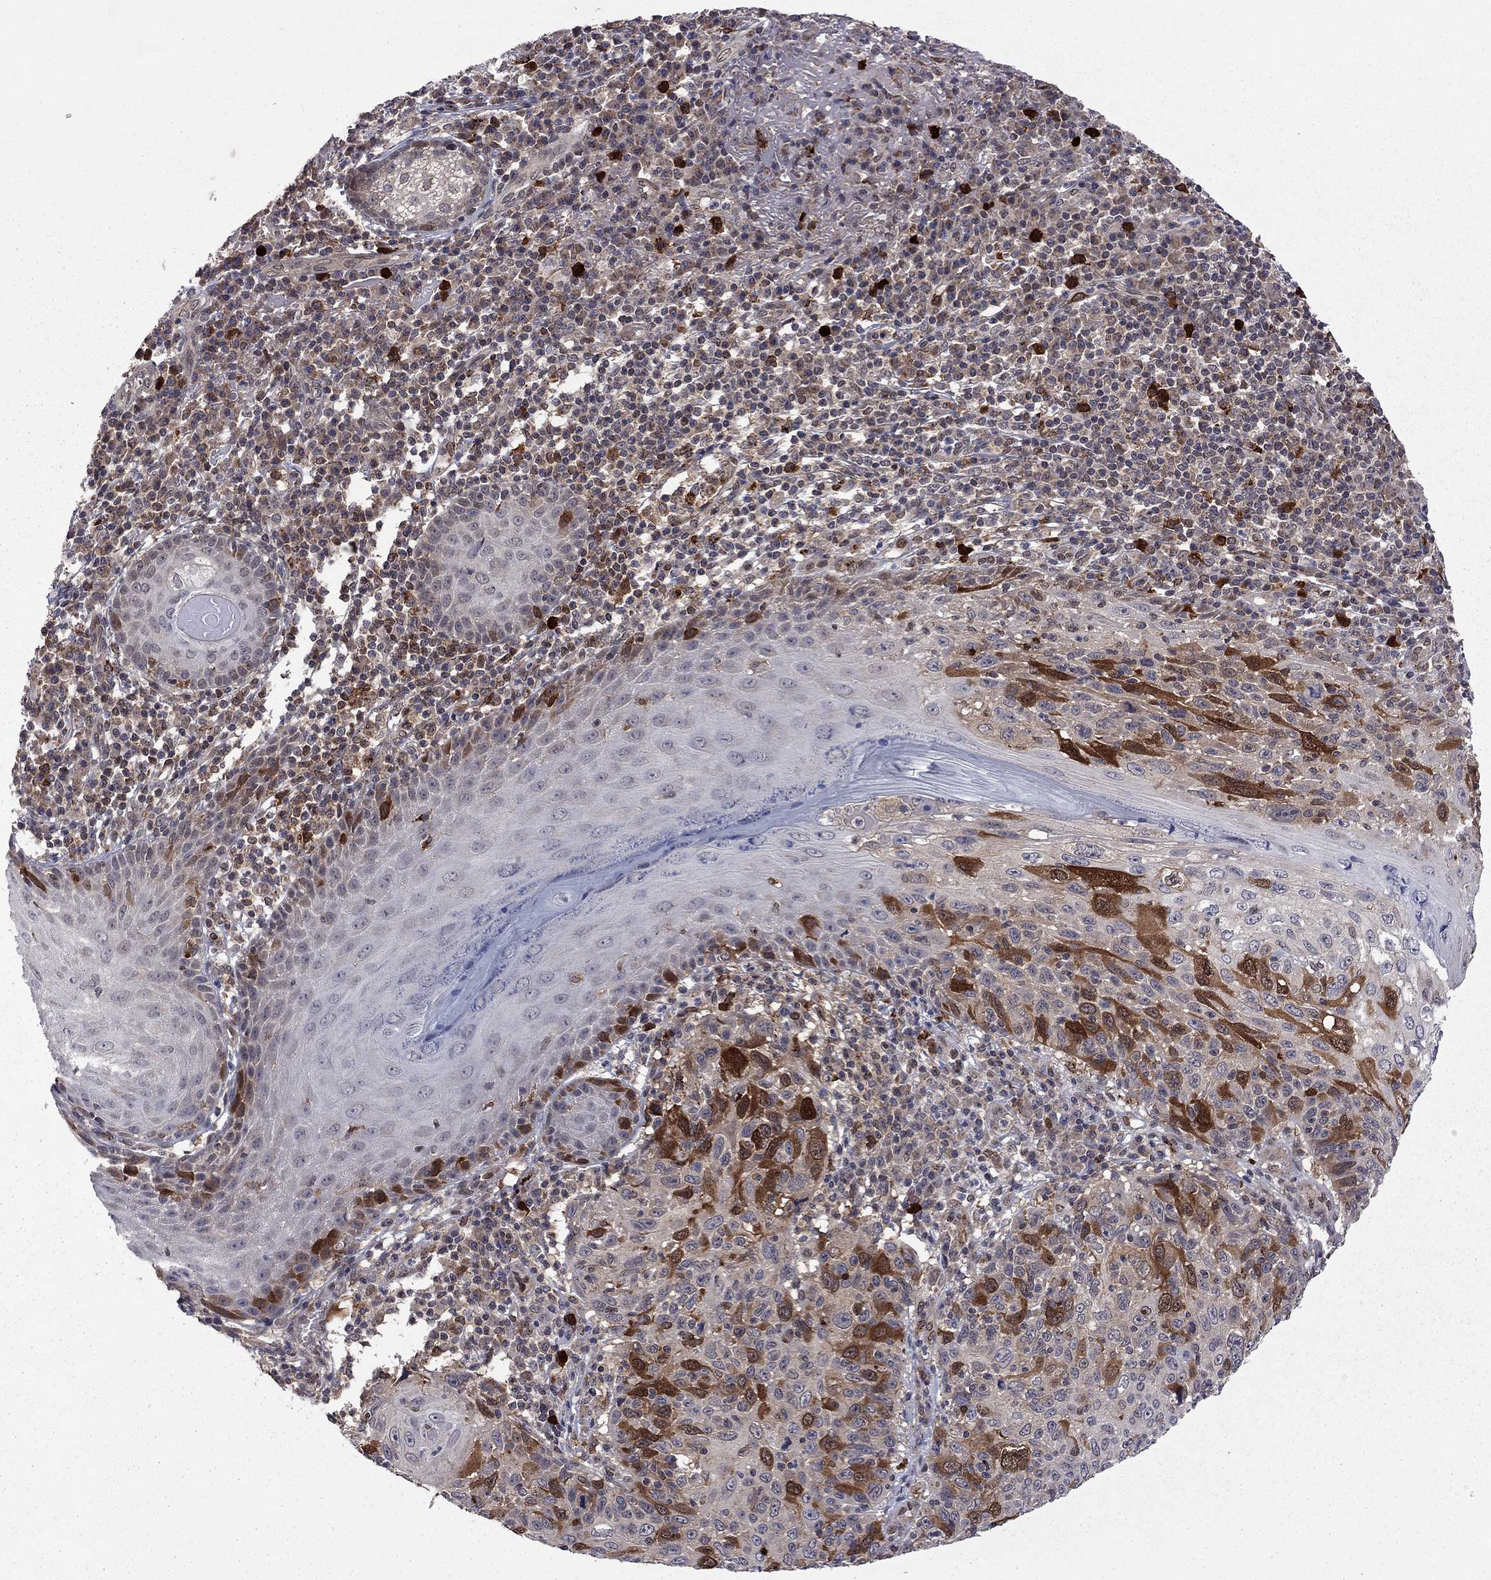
{"staining": {"intensity": "strong", "quantity": "<25%", "location": "cytoplasmic/membranous"}, "tissue": "skin cancer", "cell_type": "Tumor cells", "image_type": "cancer", "snomed": [{"axis": "morphology", "description": "Squamous cell carcinoma, NOS"}, {"axis": "topography", "description": "Skin"}], "caption": "Human skin cancer (squamous cell carcinoma) stained for a protein (brown) demonstrates strong cytoplasmic/membranous positive staining in about <25% of tumor cells.", "gene": "GPAA1", "patient": {"sex": "male", "age": 92}}